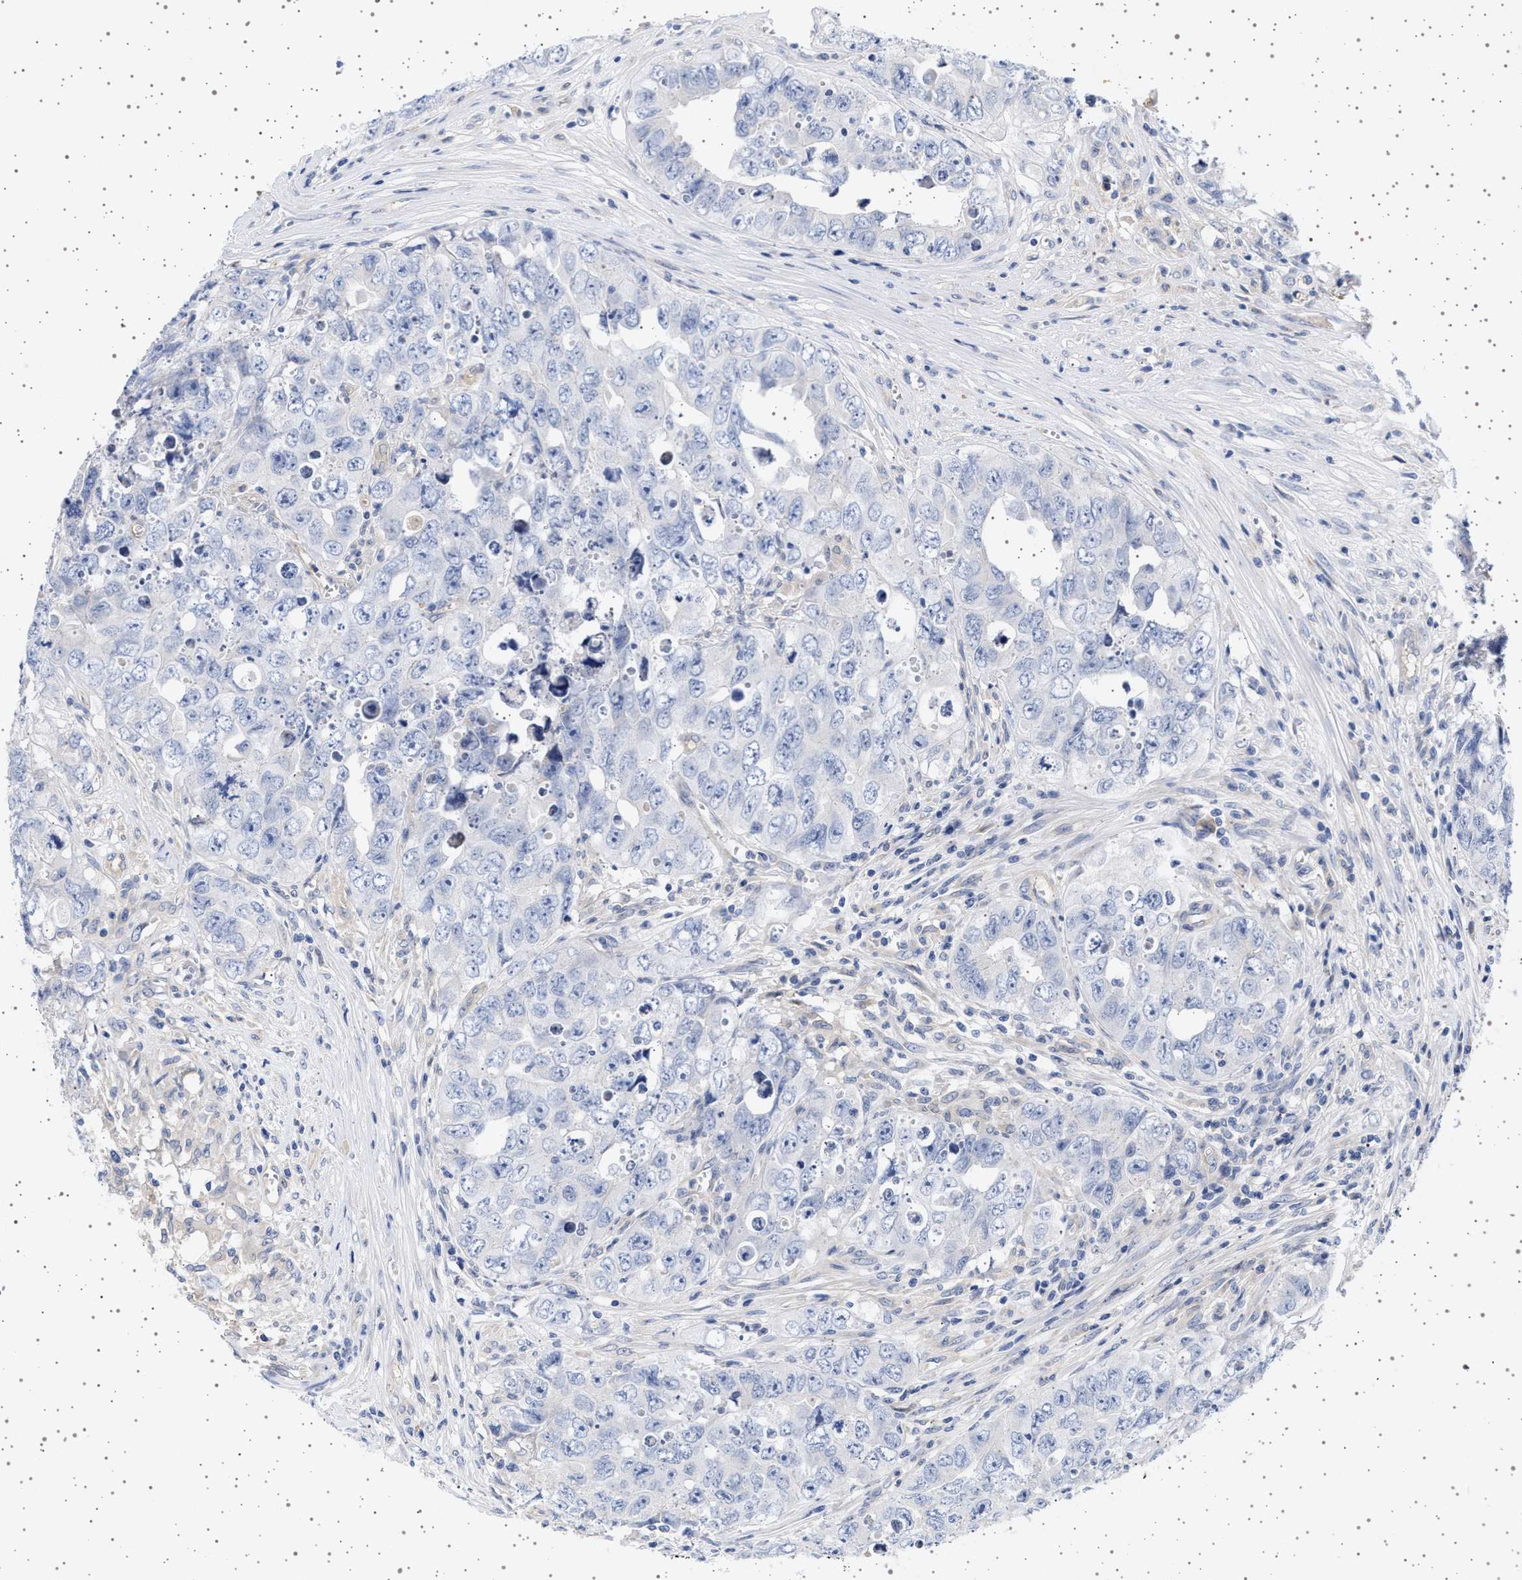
{"staining": {"intensity": "negative", "quantity": "none", "location": "none"}, "tissue": "testis cancer", "cell_type": "Tumor cells", "image_type": "cancer", "snomed": [{"axis": "morphology", "description": "Seminoma, NOS"}, {"axis": "morphology", "description": "Carcinoma, Embryonal, NOS"}, {"axis": "topography", "description": "Testis"}], "caption": "This is an IHC image of testis cancer (embryonal carcinoma). There is no staining in tumor cells.", "gene": "TRMT10B", "patient": {"sex": "male", "age": 43}}